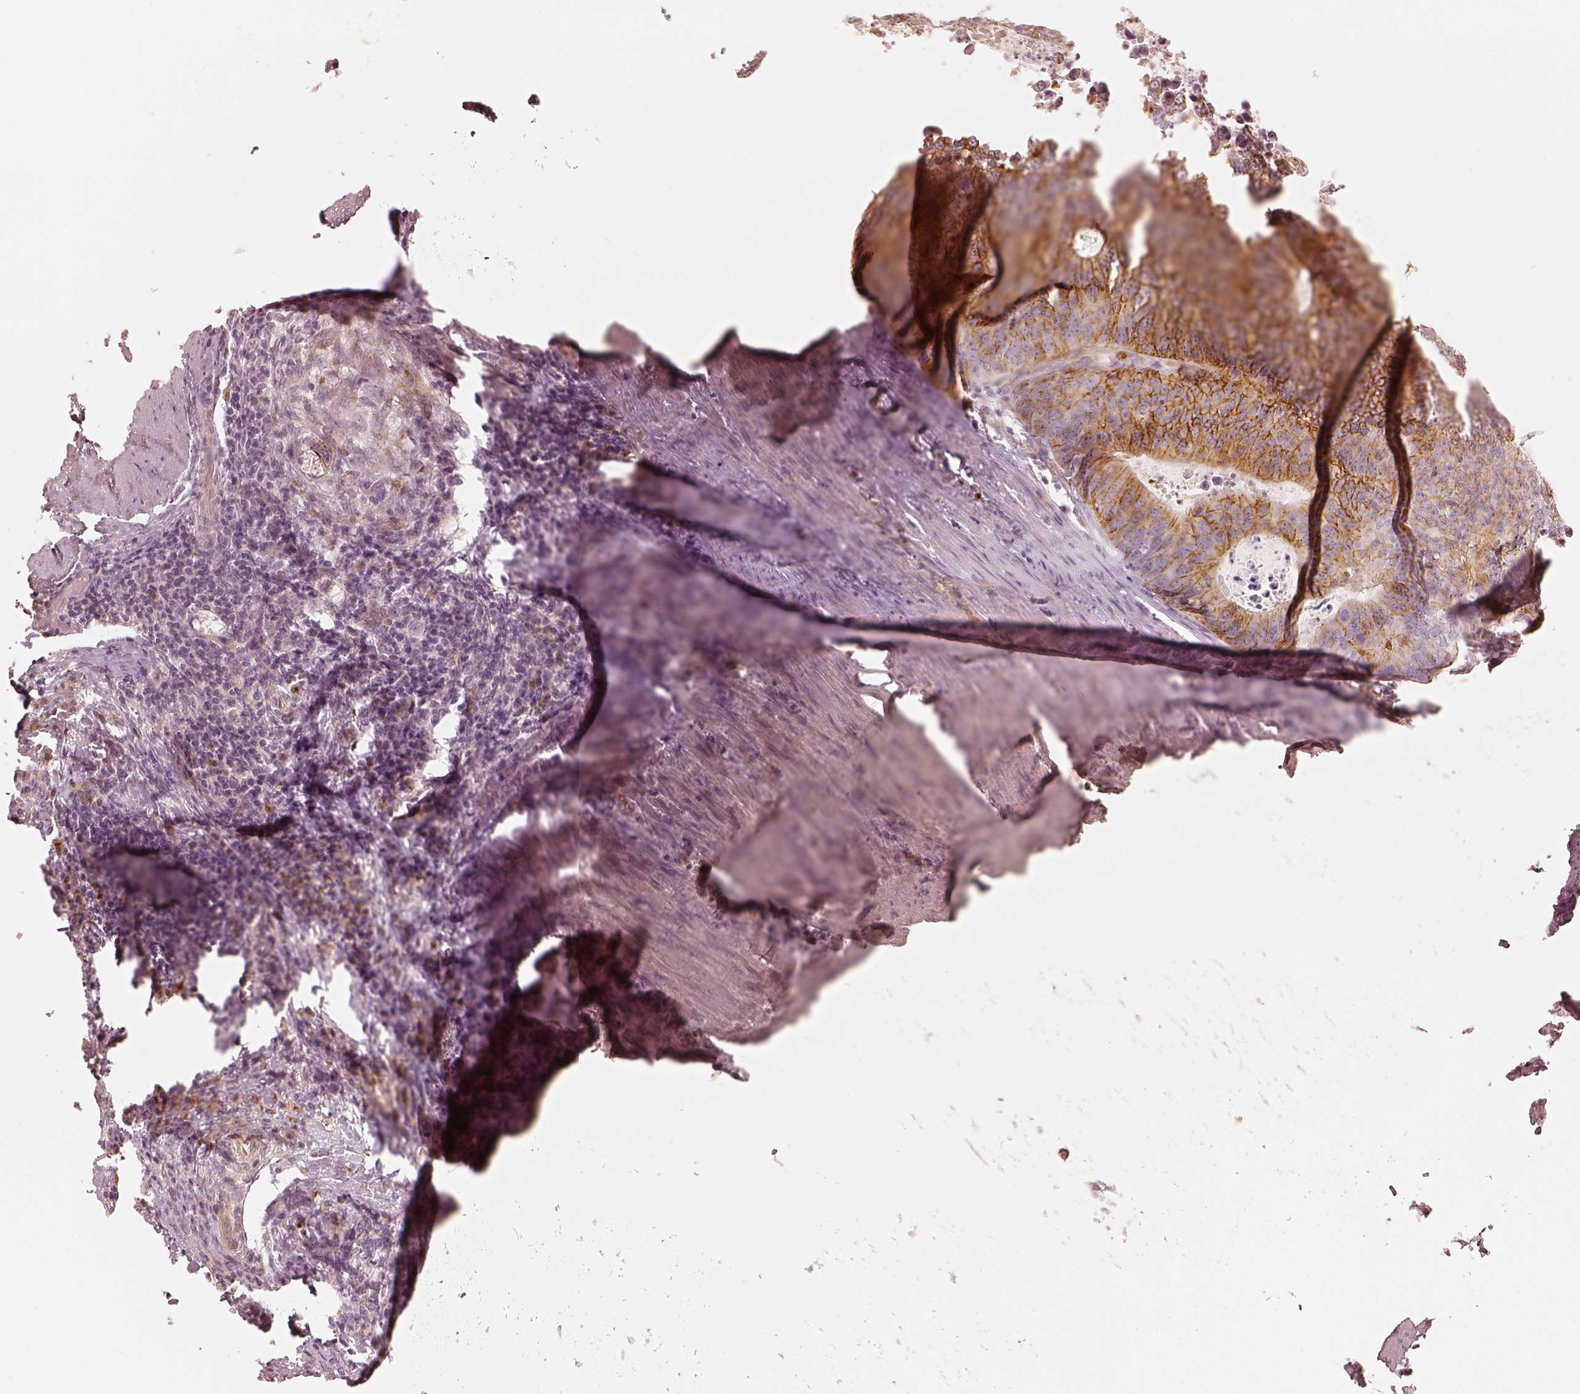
{"staining": {"intensity": "moderate", "quantity": ">75%", "location": "cytoplasmic/membranous"}, "tissue": "colorectal cancer", "cell_type": "Tumor cells", "image_type": "cancer", "snomed": [{"axis": "morphology", "description": "Adenocarcinoma, NOS"}, {"axis": "topography", "description": "Colon"}], "caption": "Tumor cells exhibit moderate cytoplasmic/membranous expression in approximately >75% of cells in colorectal cancer (adenocarcinoma).", "gene": "GORASP2", "patient": {"sex": "male", "age": 67}}